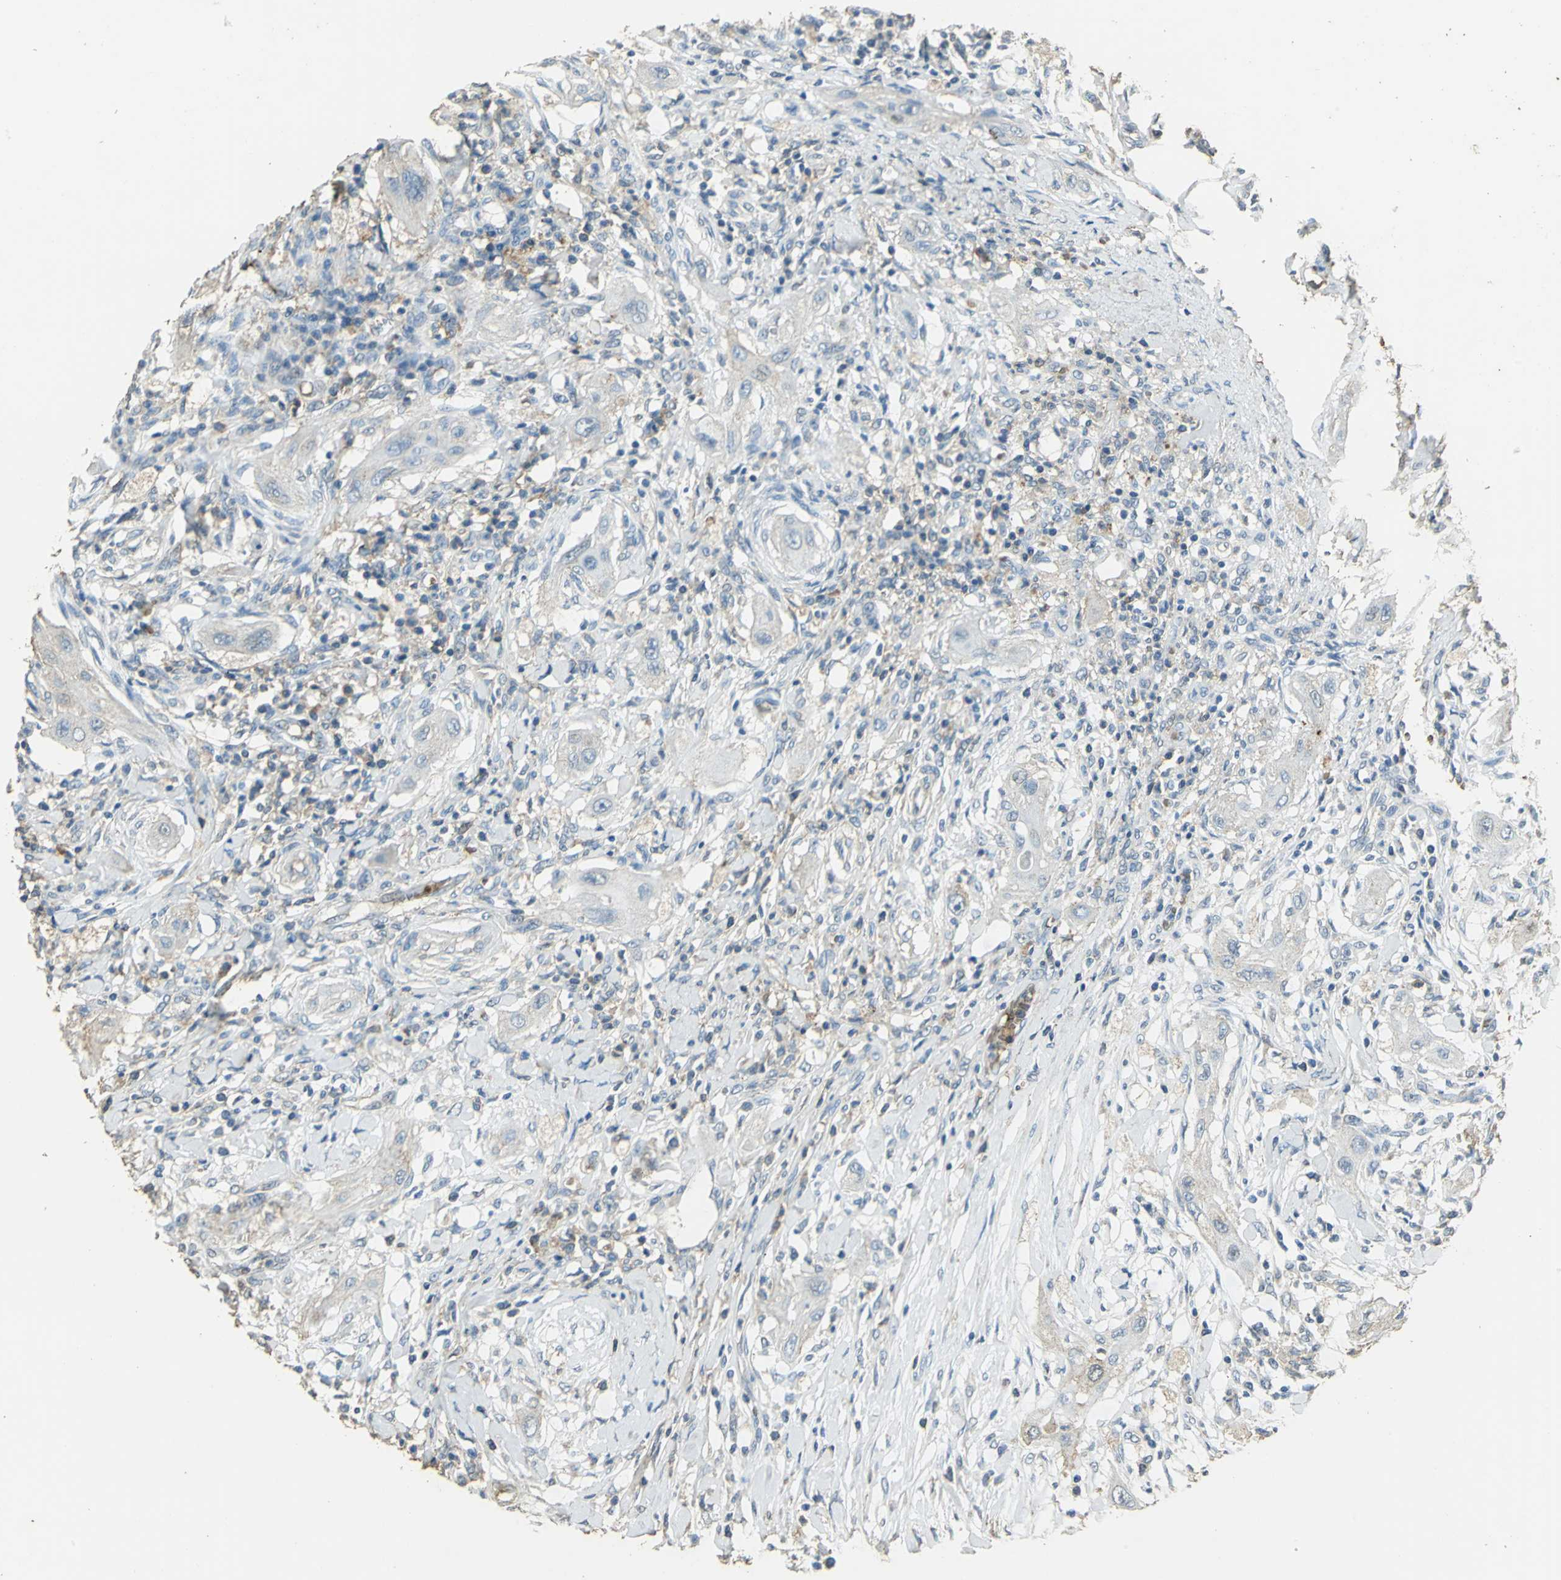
{"staining": {"intensity": "negative", "quantity": "none", "location": "none"}, "tissue": "lung cancer", "cell_type": "Tumor cells", "image_type": "cancer", "snomed": [{"axis": "morphology", "description": "Squamous cell carcinoma, NOS"}, {"axis": "topography", "description": "Lung"}], "caption": "This is a image of immunohistochemistry staining of lung cancer, which shows no expression in tumor cells.", "gene": "TRAPPC2", "patient": {"sex": "female", "age": 47}}